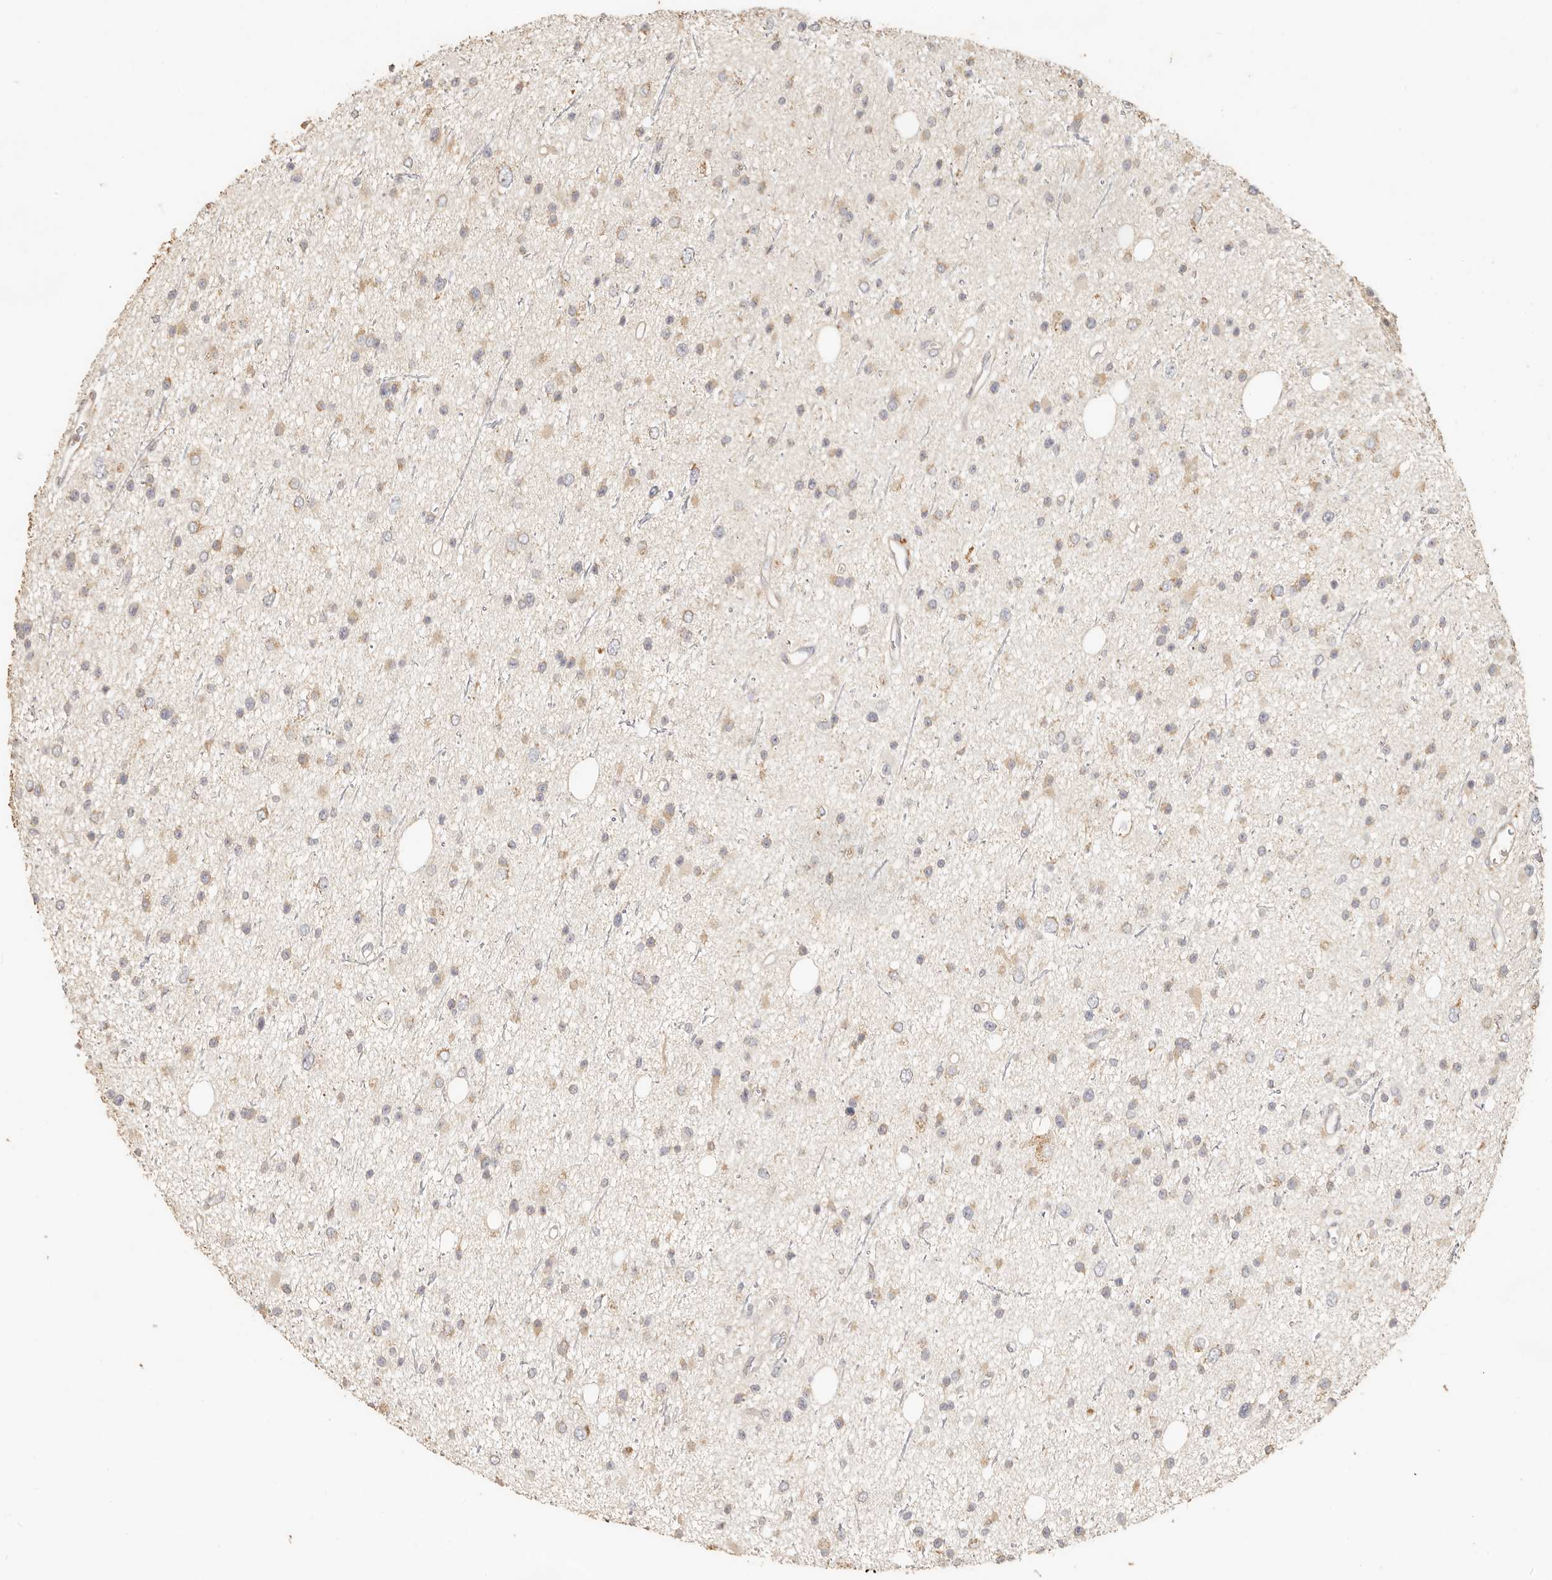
{"staining": {"intensity": "weak", "quantity": "<25%", "location": "cytoplasmic/membranous"}, "tissue": "glioma", "cell_type": "Tumor cells", "image_type": "cancer", "snomed": [{"axis": "morphology", "description": "Glioma, malignant, Low grade"}, {"axis": "topography", "description": "Cerebral cortex"}], "caption": "Immunohistochemical staining of malignant glioma (low-grade) exhibits no significant expression in tumor cells. (Brightfield microscopy of DAB (3,3'-diaminobenzidine) IHC at high magnification).", "gene": "PTPN22", "patient": {"sex": "female", "age": 39}}